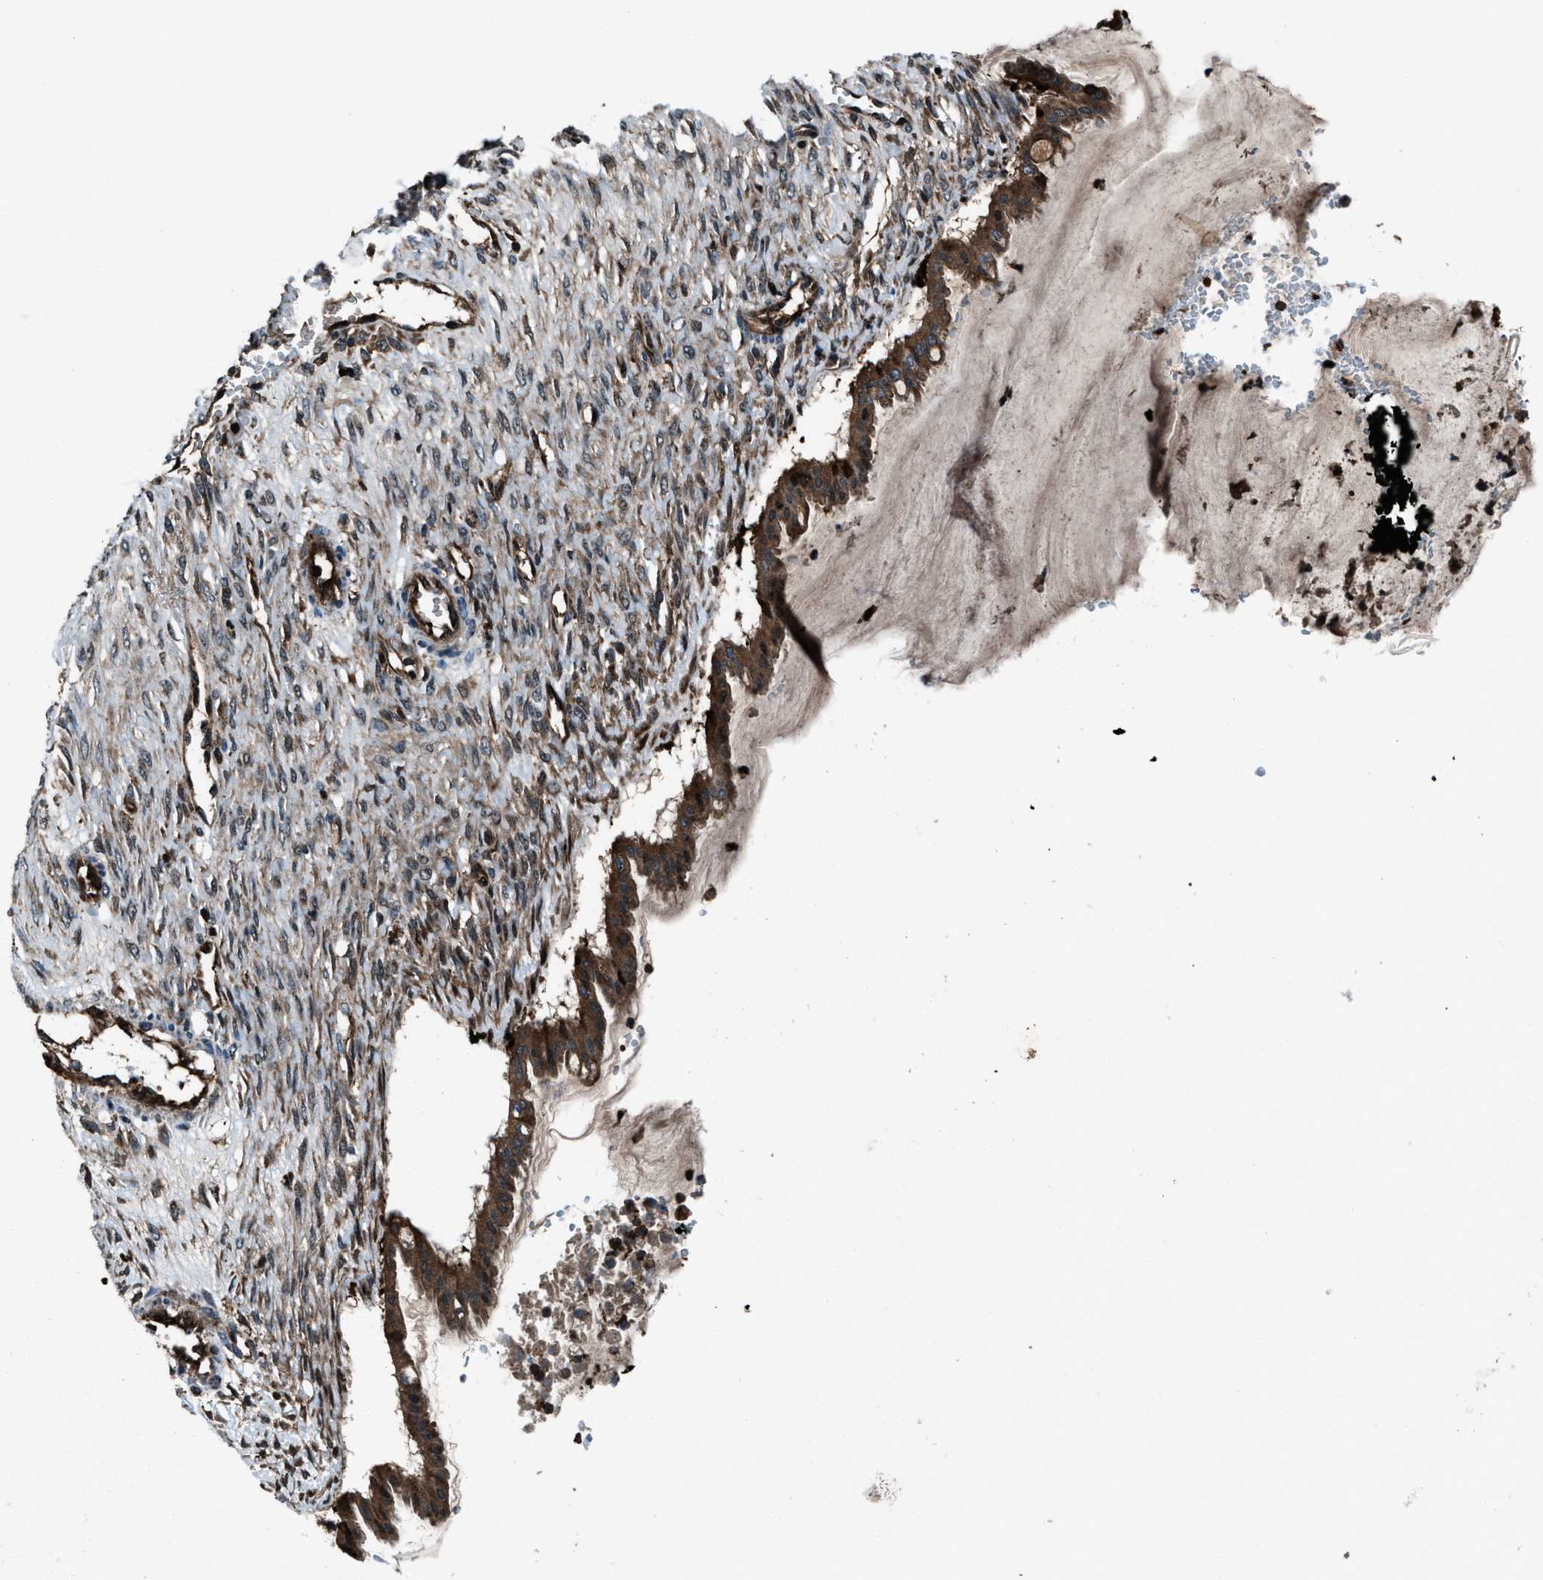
{"staining": {"intensity": "moderate", "quantity": ">75%", "location": "cytoplasmic/membranous,nuclear"}, "tissue": "ovarian cancer", "cell_type": "Tumor cells", "image_type": "cancer", "snomed": [{"axis": "morphology", "description": "Cystadenocarcinoma, mucinous, NOS"}, {"axis": "topography", "description": "Ovary"}], "caption": "IHC of ovarian cancer shows medium levels of moderate cytoplasmic/membranous and nuclear expression in approximately >75% of tumor cells.", "gene": "SNX30", "patient": {"sex": "female", "age": 73}}